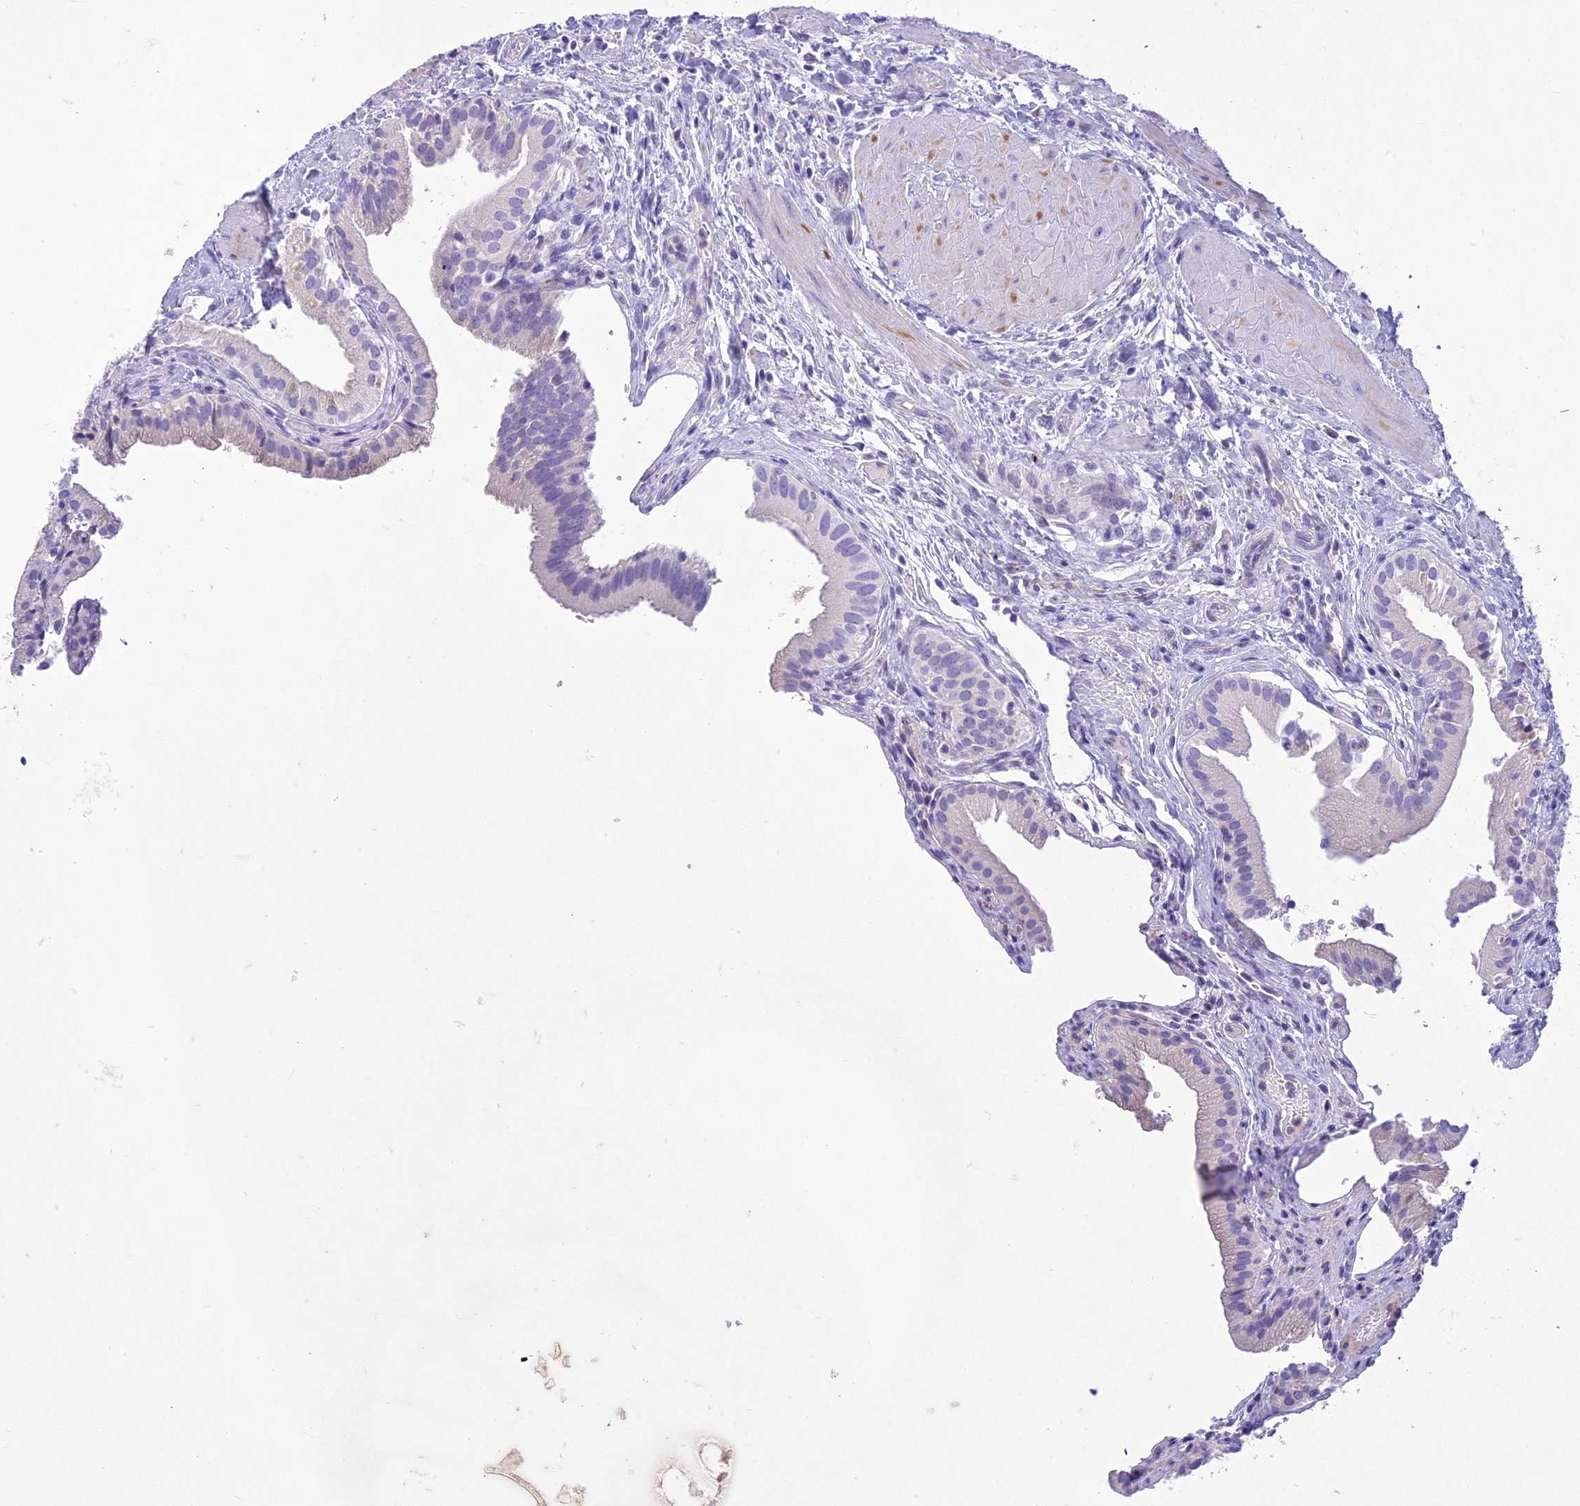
{"staining": {"intensity": "negative", "quantity": "none", "location": "none"}, "tissue": "gallbladder", "cell_type": "Glandular cells", "image_type": "normal", "snomed": [{"axis": "morphology", "description": "Normal tissue, NOS"}, {"axis": "topography", "description": "Gallbladder"}], "caption": "A high-resolution photomicrograph shows IHC staining of benign gallbladder, which displays no significant expression in glandular cells. The staining was performed using DAB to visualize the protein expression in brown, while the nuclei were stained in blue with hematoxylin (Magnification: 20x).", "gene": "SLC13A5", "patient": {"sex": "male", "age": 24}}